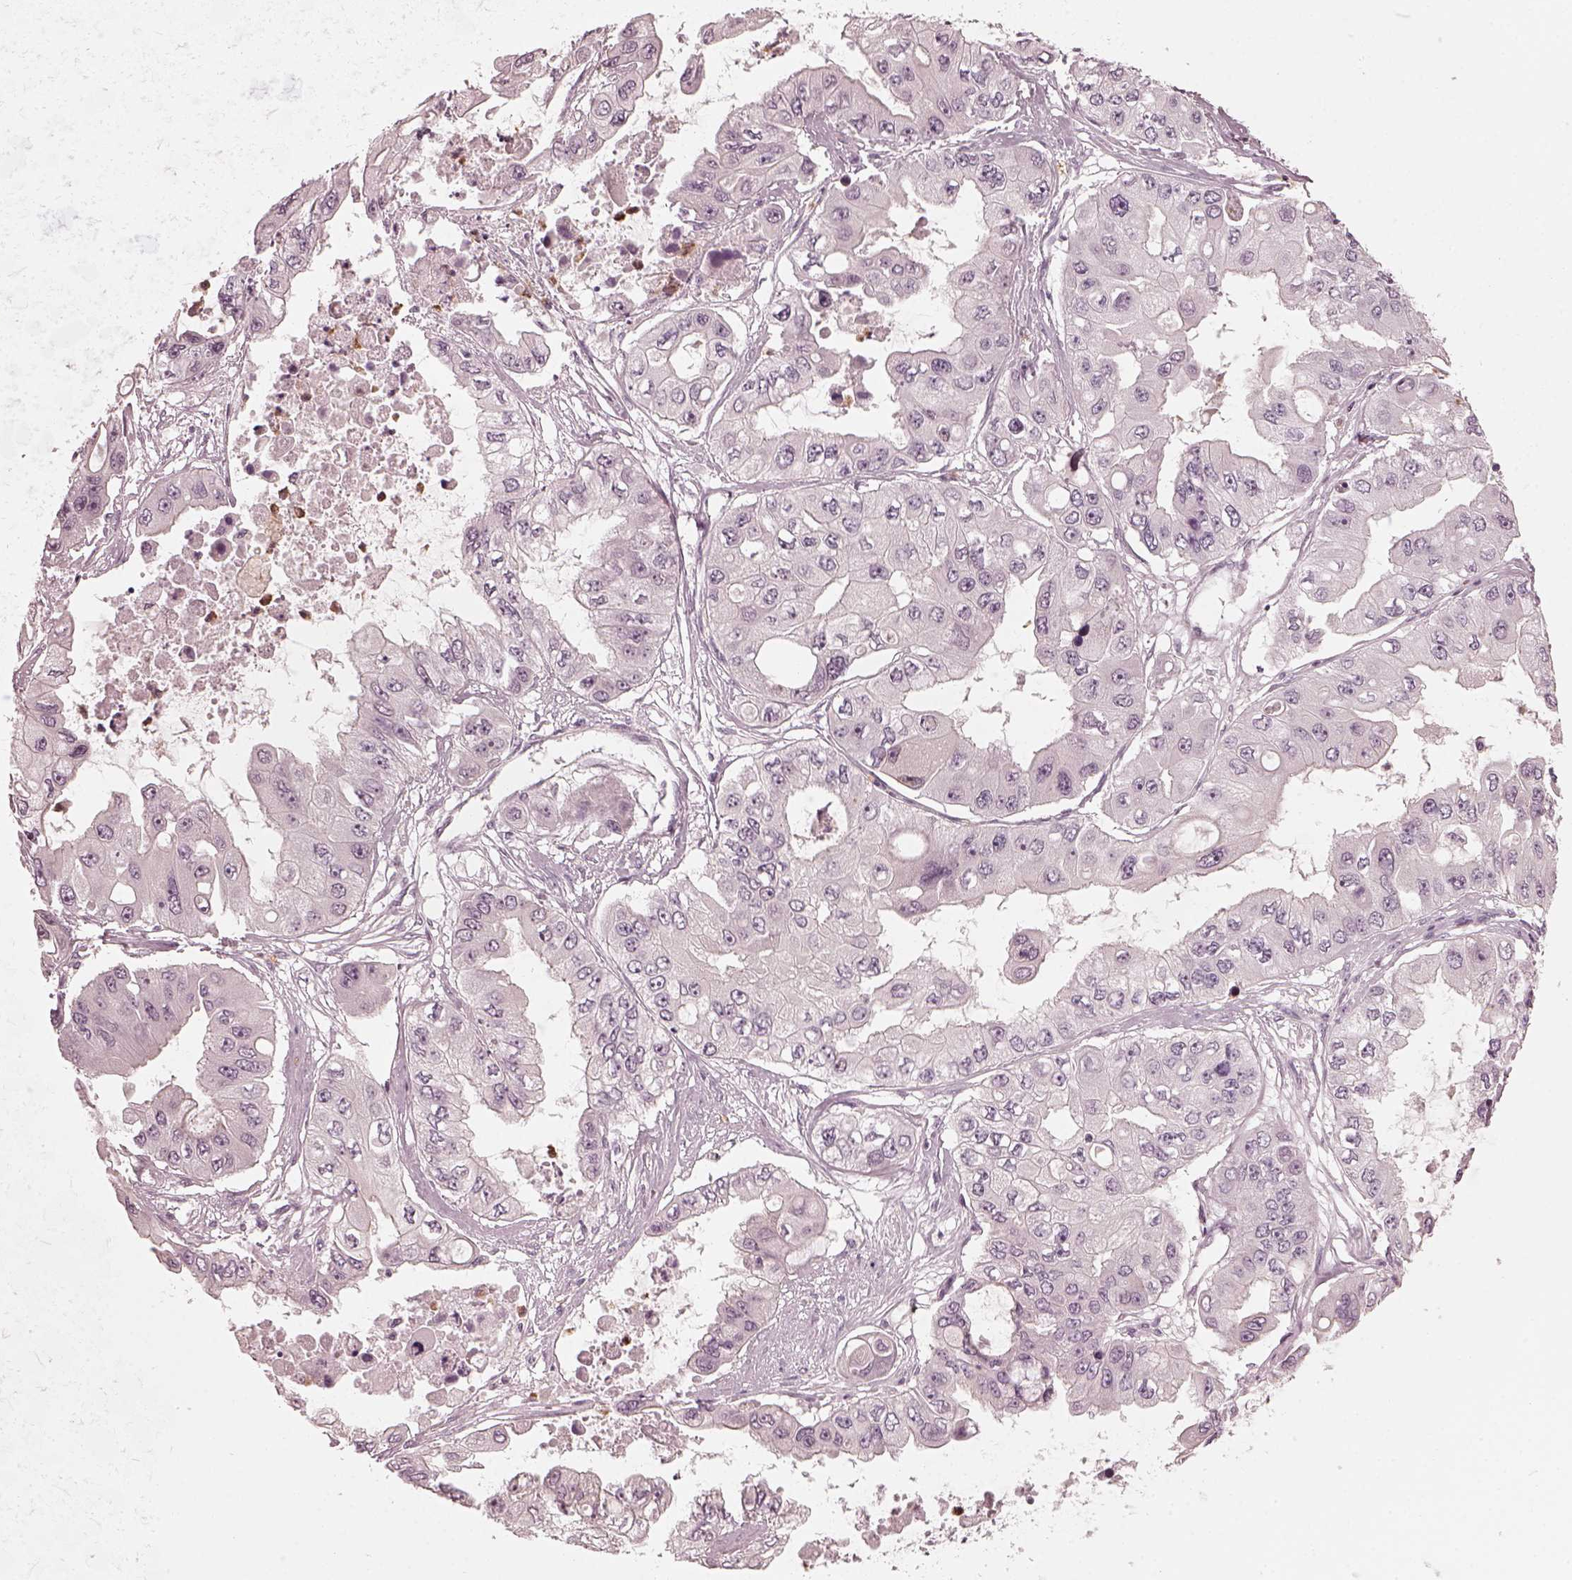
{"staining": {"intensity": "negative", "quantity": "none", "location": "none"}, "tissue": "ovarian cancer", "cell_type": "Tumor cells", "image_type": "cancer", "snomed": [{"axis": "morphology", "description": "Cystadenocarcinoma, serous, NOS"}, {"axis": "topography", "description": "Ovary"}], "caption": "Protein analysis of ovarian serous cystadenocarcinoma displays no significant positivity in tumor cells. (DAB immunohistochemistry visualized using brightfield microscopy, high magnification).", "gene": "CHIT1", "patient": {"sex": "female", "age": 56}}